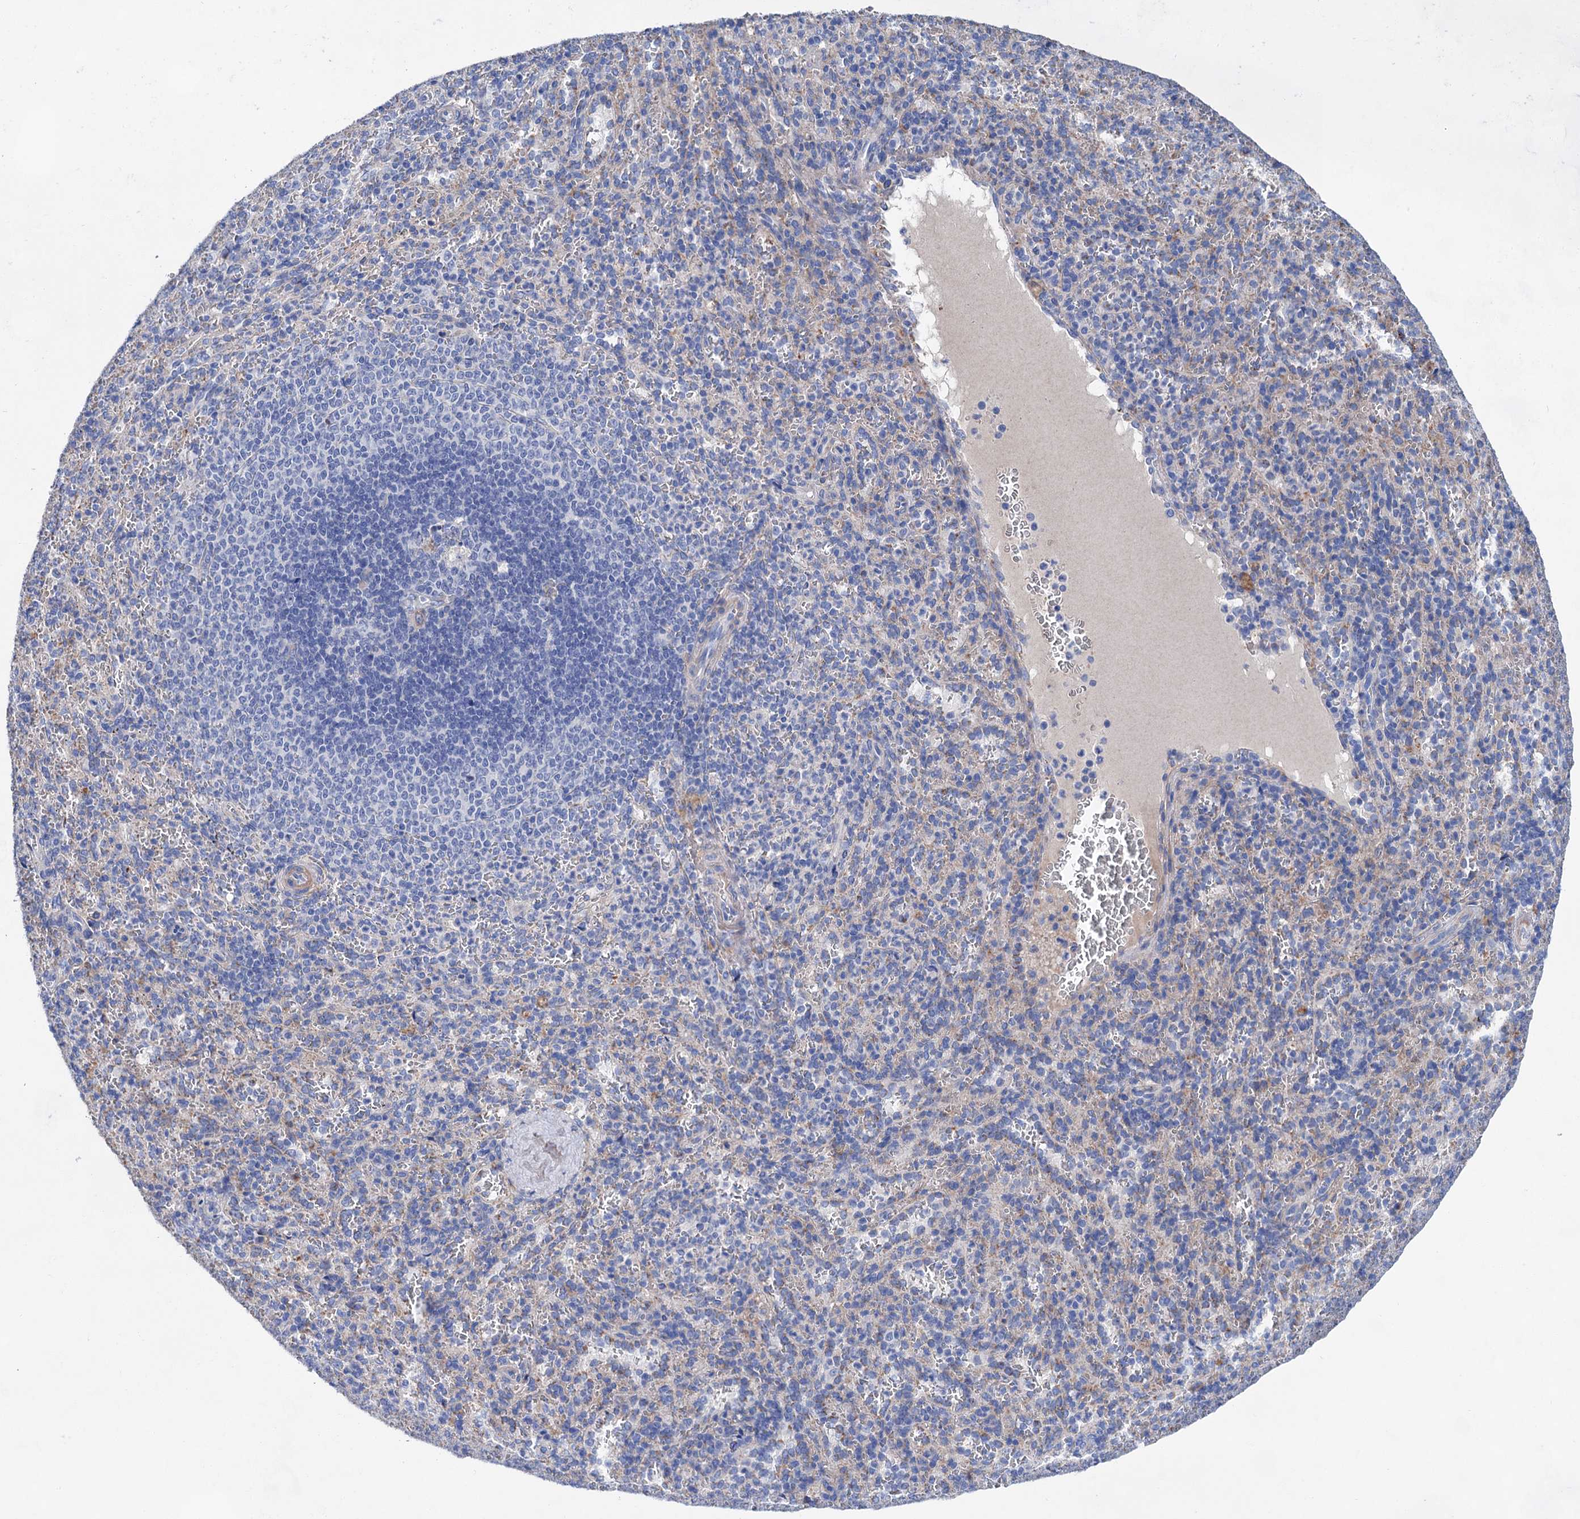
{"staining": {"intensity": "negative", "quantity": "none", "location": "none"}, "tissue": "spleen", "cell_type": "Cells in red pulp", "image_type": "normal", "snomed": [{"axis": "morphology", "description": "Normal tissue, NOS"}, {"axis": "topography", "description": "Spleen"}], "caption": "Spleen was stained to show a protein in brown. There is no significant positivity in cells in red pulp.", "gene": "GPR155", "patient": {"sex": "female", "age": 21}}